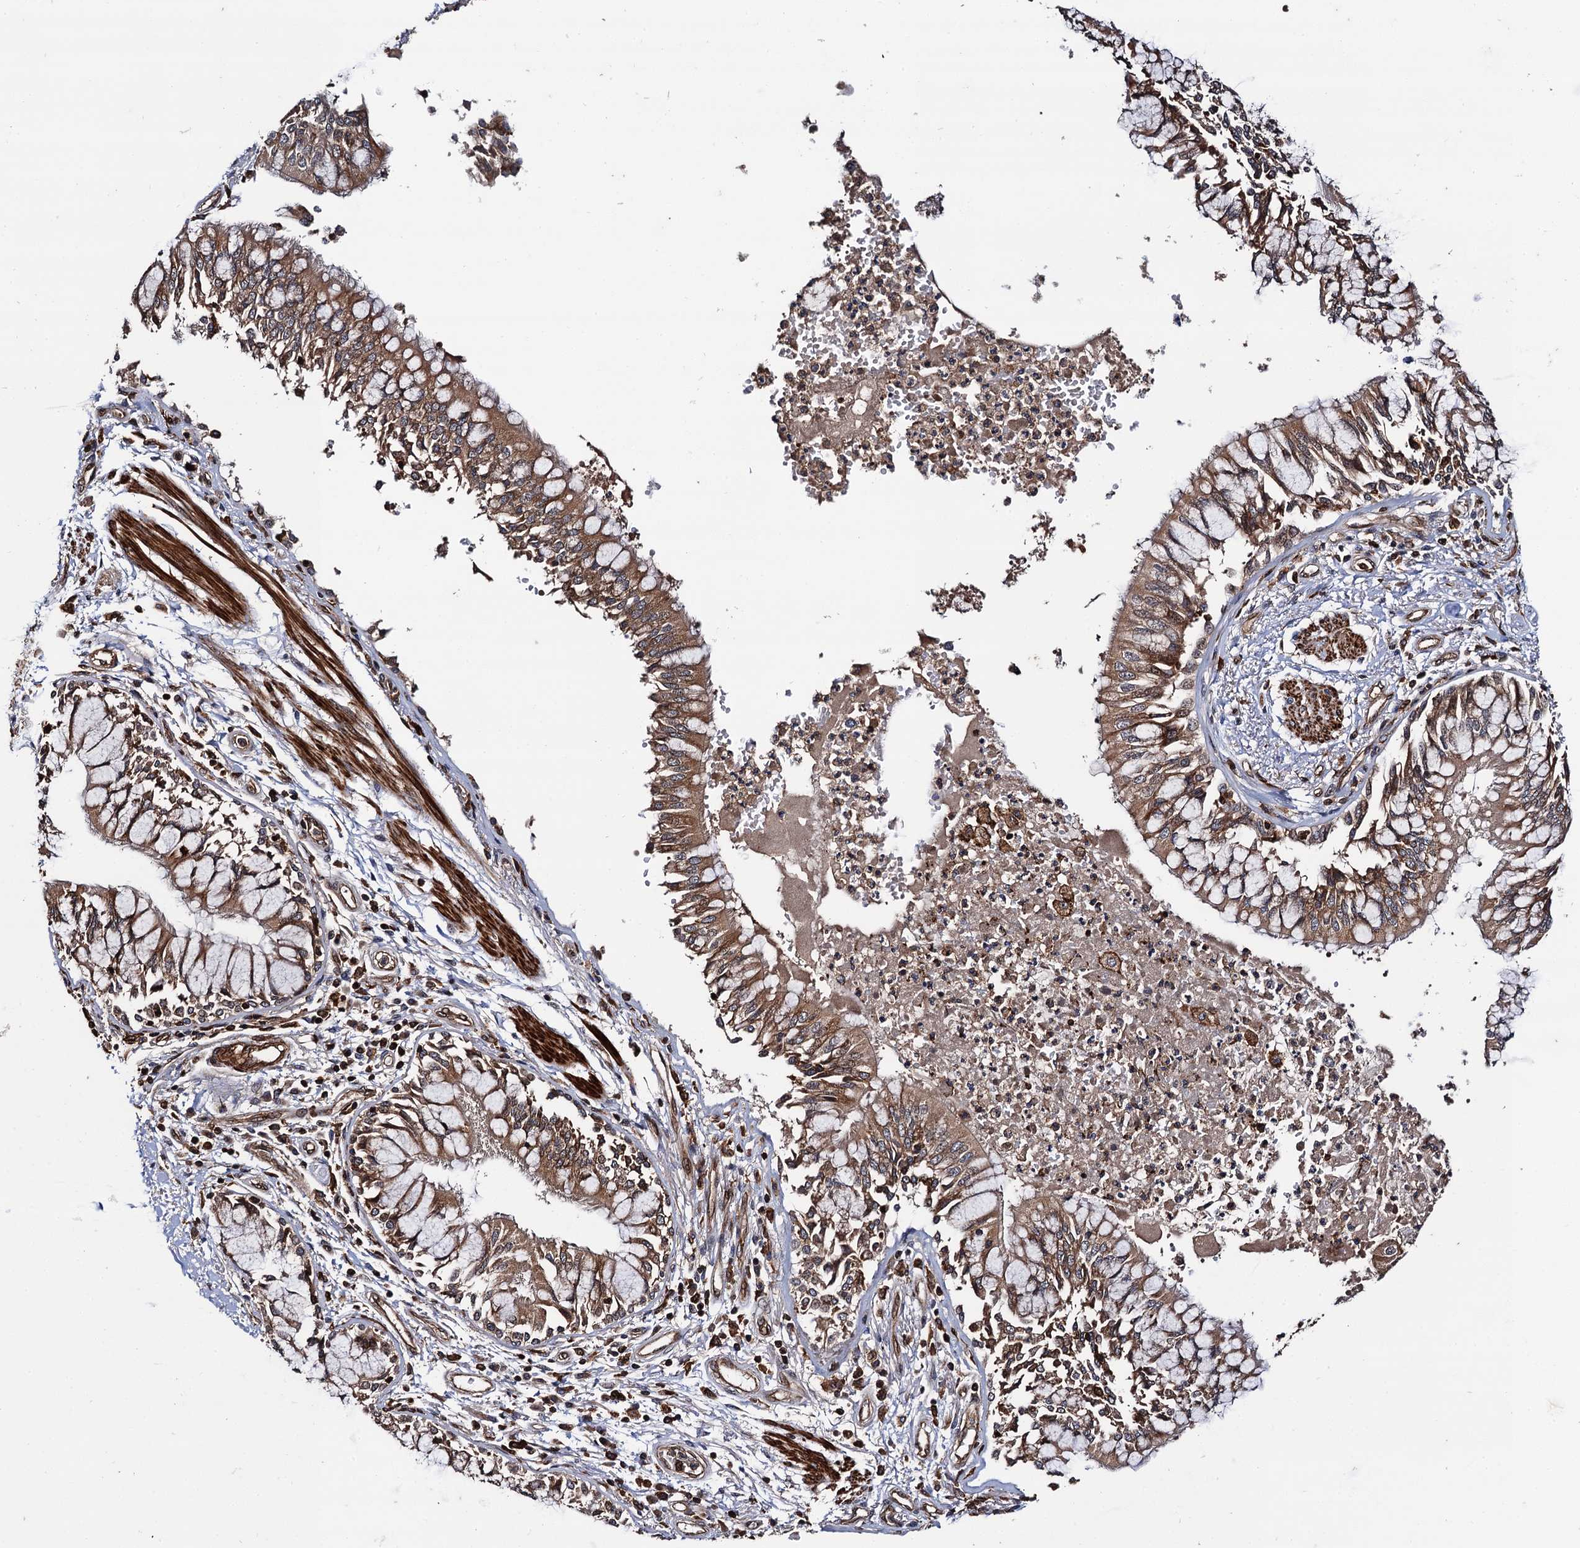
{"staining": {"intensity": "moderate", "quantity": ">75%", "location": "cytoplasmic/membranous"}, "tissue": "bronchus", "cell_type": "Respiratory epithelial cells", "image_type": "normal", "snomed": [{"axis": "morphology", "description": "Normal tissue, NOS"}, {"axis": "topography", "description": "Cartilage tissue"}, {"axis": "topography", "description": "Bronchus"}, {"axis": "topography", "description": "Lung"}], "caption": "The photomicrograph exhibits staining of normal bronchus, revealing moderate cytoplasmic/membranous protein staining (brown color) within respiratory epithelial cells.", "gene": "BORA", "patient": {"sex": "female", "age": 49}}